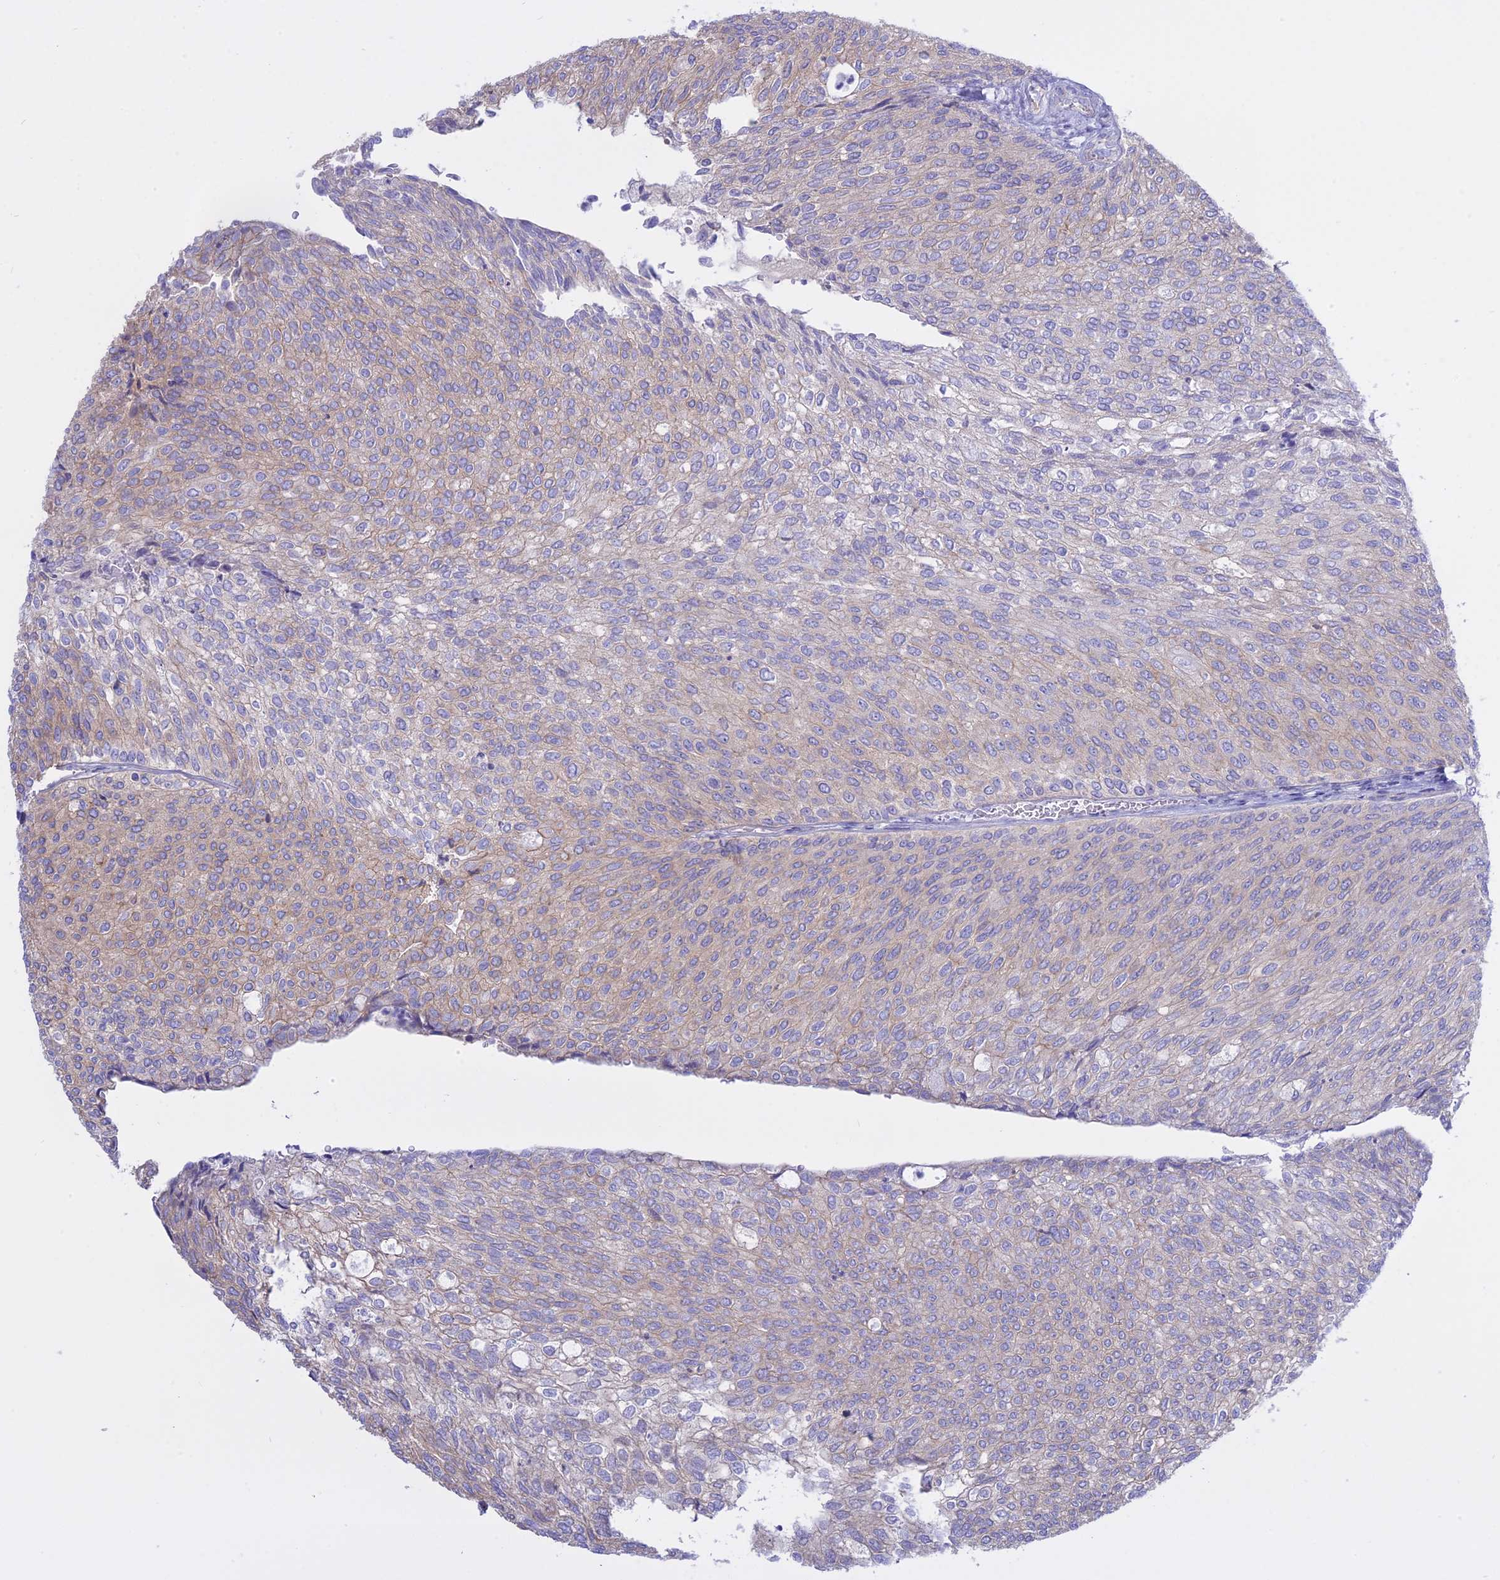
{"staining": {"intensity": "weak", "quantity": "<25%", "location": "cytoplasmic/membranous"}, "tissue": "urothelial cancer", "cell_type": "Tumor cells", "image_type": "cancer", "snomed": [{"axis": "morphology", "description": "Urothelial carcinoma, Low grade"}, {"axis": "topography", "description": "Urinary bladder"}], "caption": "DAB immunohistochemical staining of human urothelial cancer displays no significant expression in tumor cells.", "gene": "AHCYL1", "patient": {"sex": "female", "age": 79}}